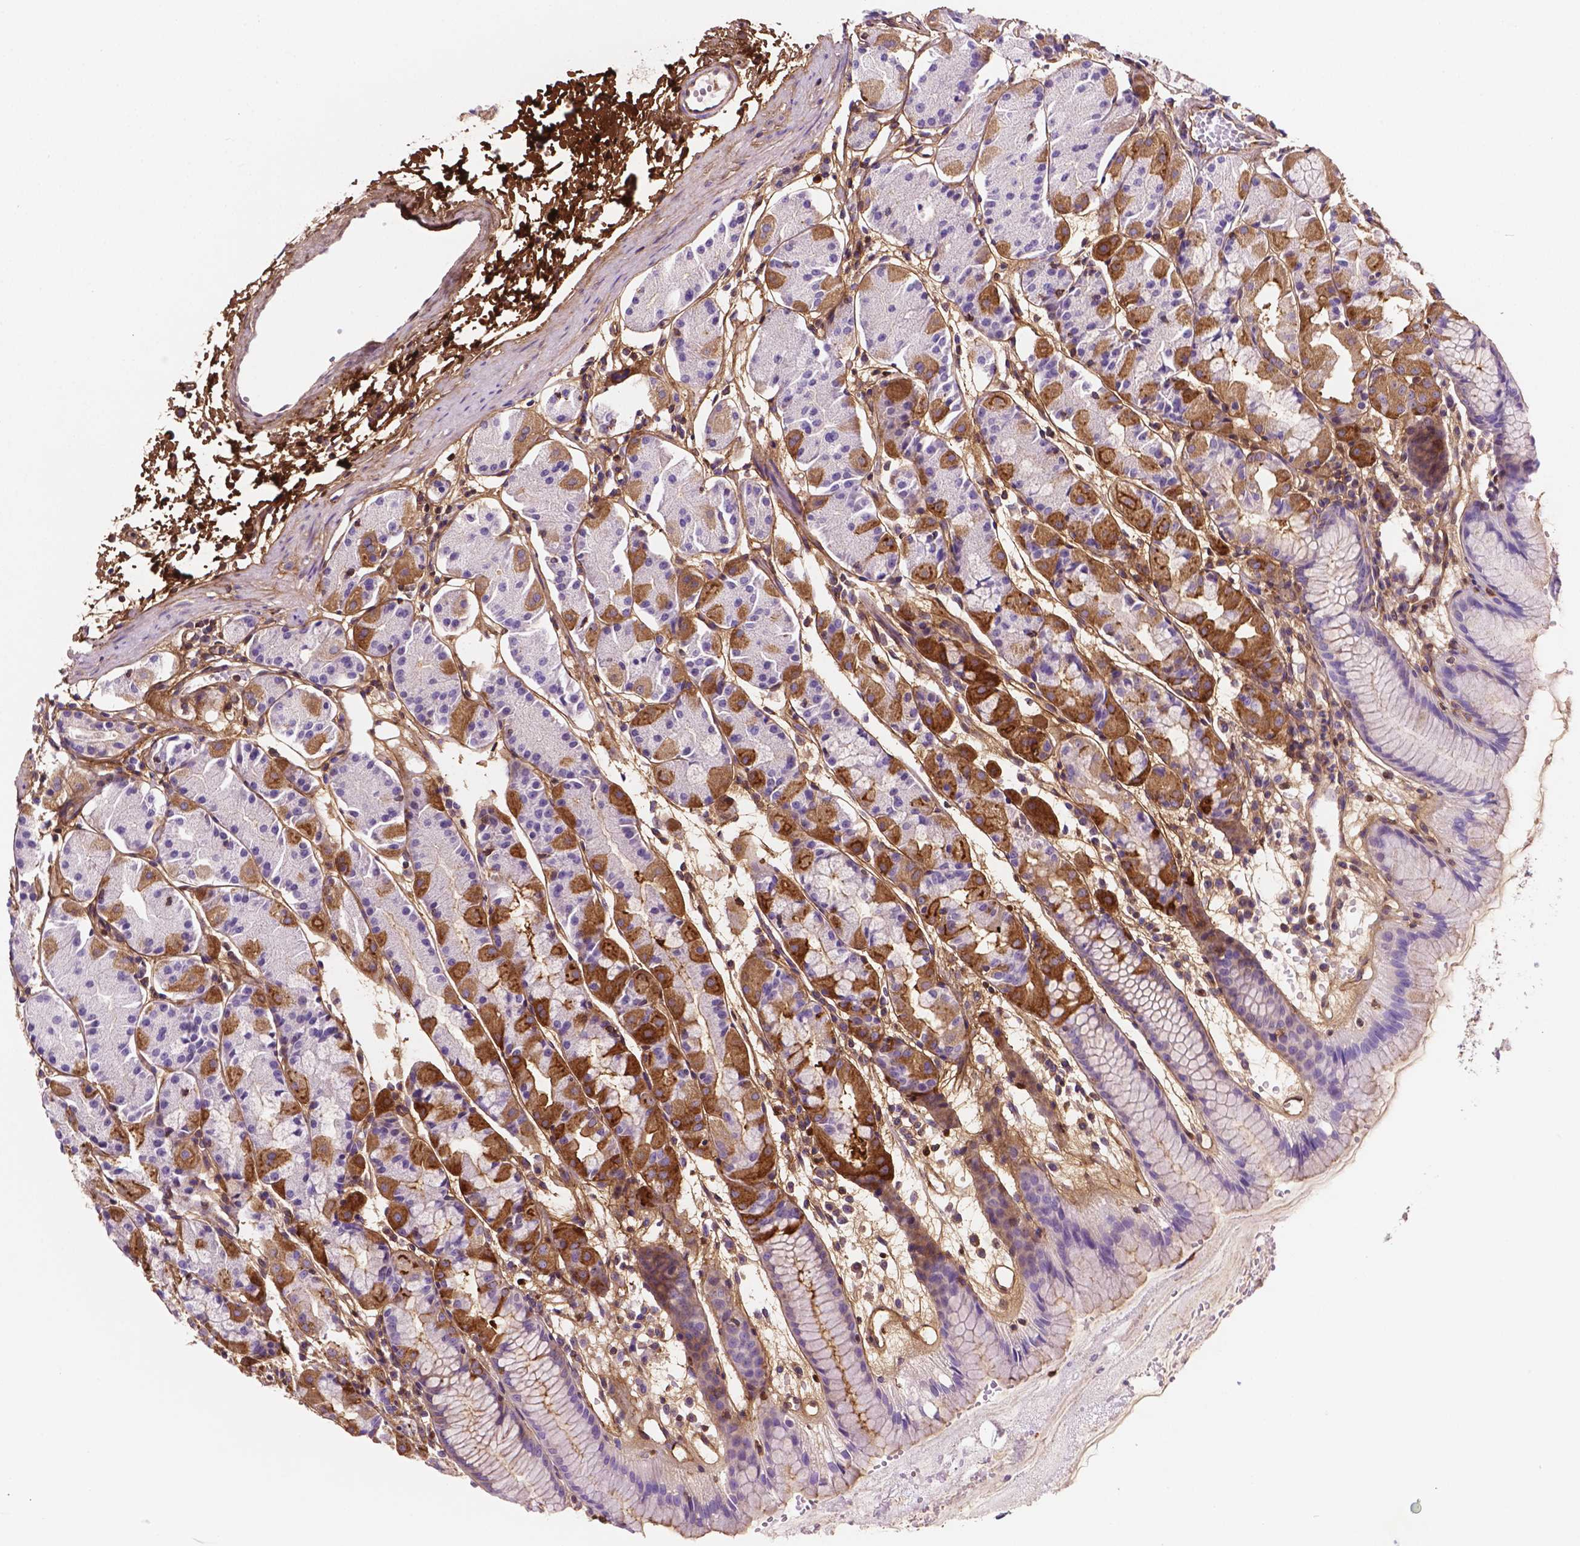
{"staining": {"intensity": "strong", "quantity": "25%-75%", "location": "cytoplasmic/membranous"}, "tissue": "stomach", "cell_type": "Glandular cells", "image_type": "normal", "snomed": [{"axis": "morphology", "description": "Normal tissue, NOS"}, {"axis": "topography", "description": "Stomach, upper"}], "caption": "Protein expression analysis of unremarkable stomach shows strong cytoplasmic/membranous positivity in about 25%-75% of glandular cells.", "gene": "DCN", "patient": {"sex": "male", "age": 47}}